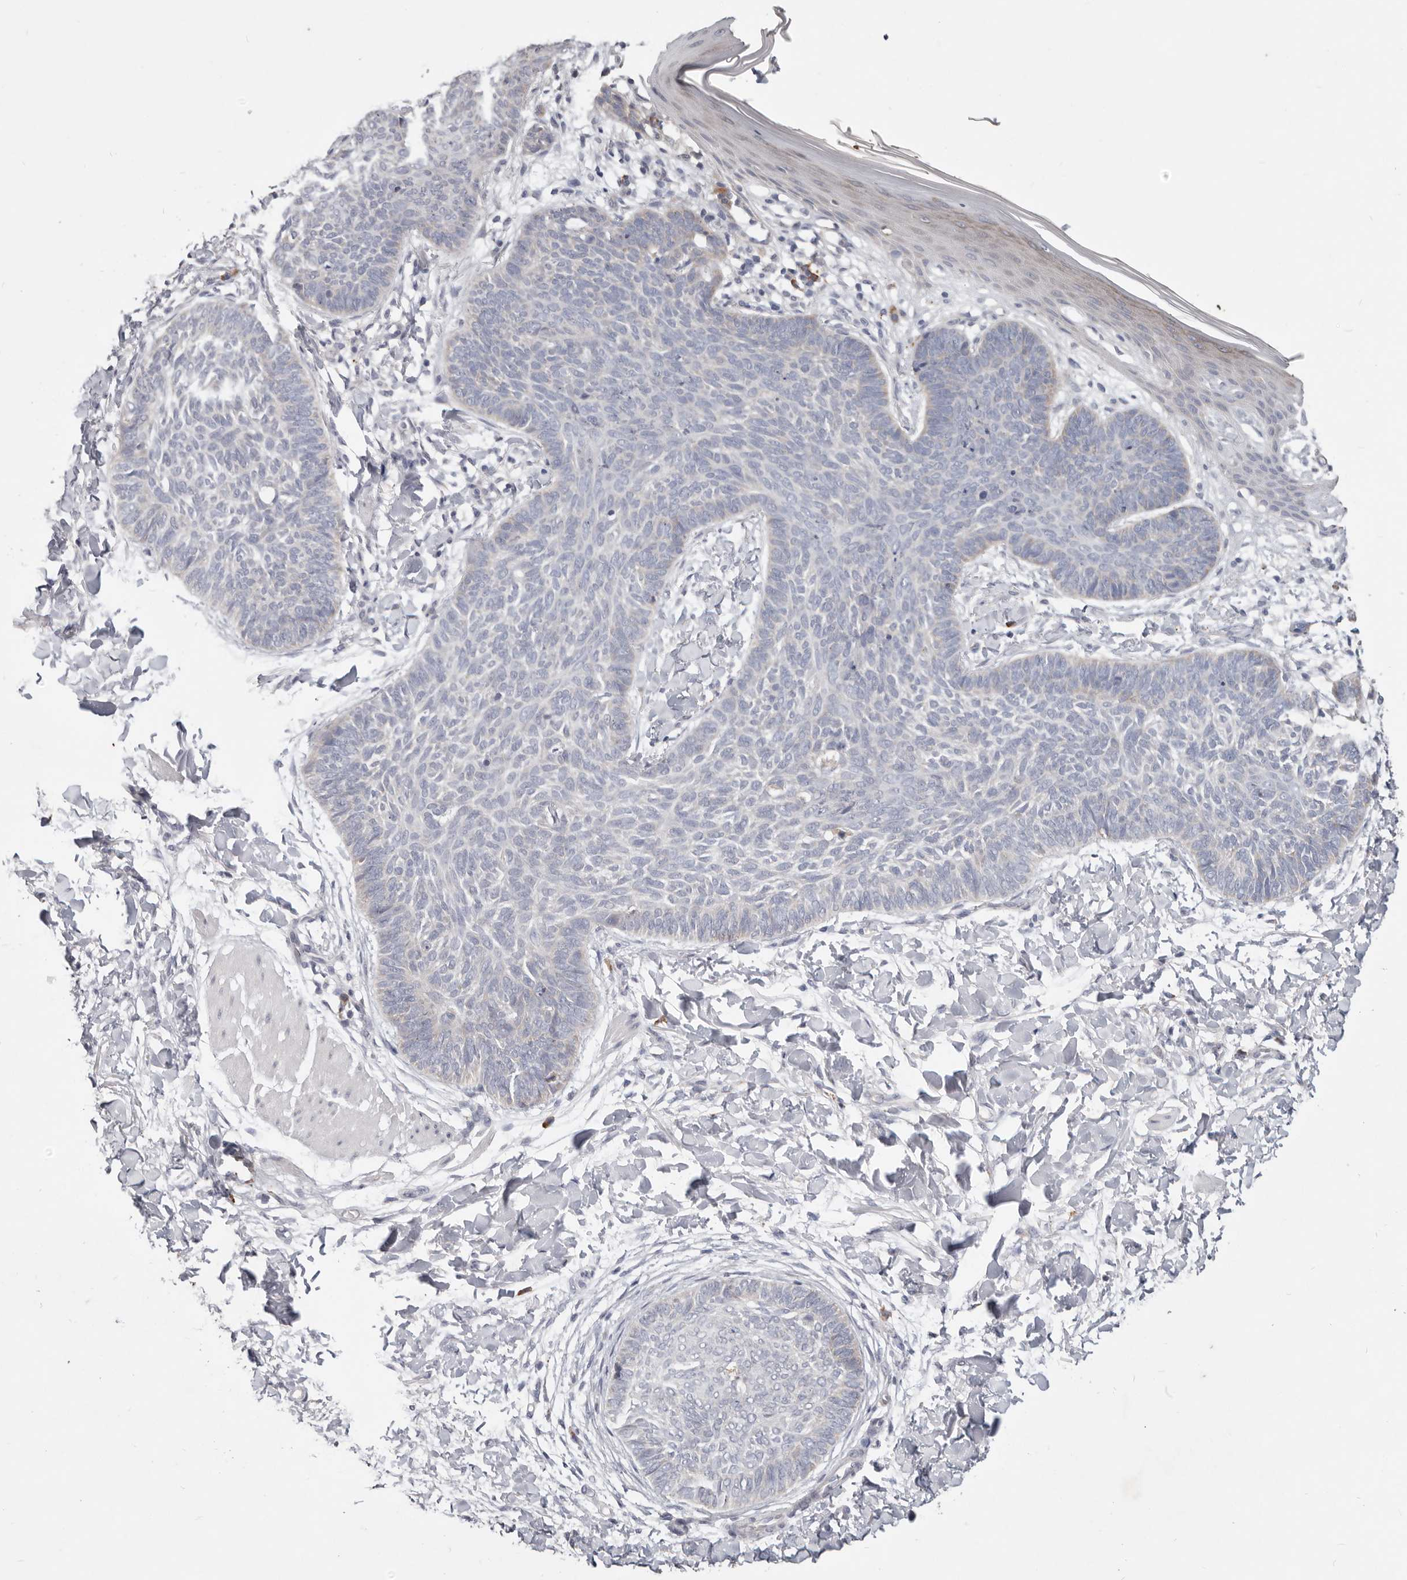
{"staining": {"intensity": "negative", "quantity": "none", "location": "none"}, "tissue": "skin cancer", "cell_type": "Tumor cells", "image_type": "cancer", "snomed": [{"axis": "morphology", "description": "Normal tissue, NOS"}, {"axis": "morphology", "description": "Basal cell carcinoma"}, {"axis": "topography", "description": "Skin"}], "caption": "This is an IHC image of human skin cancer. There is no staining in tumor cells.", "gene": "WDR77", "patient": {"sex": "male", "age": 50}}